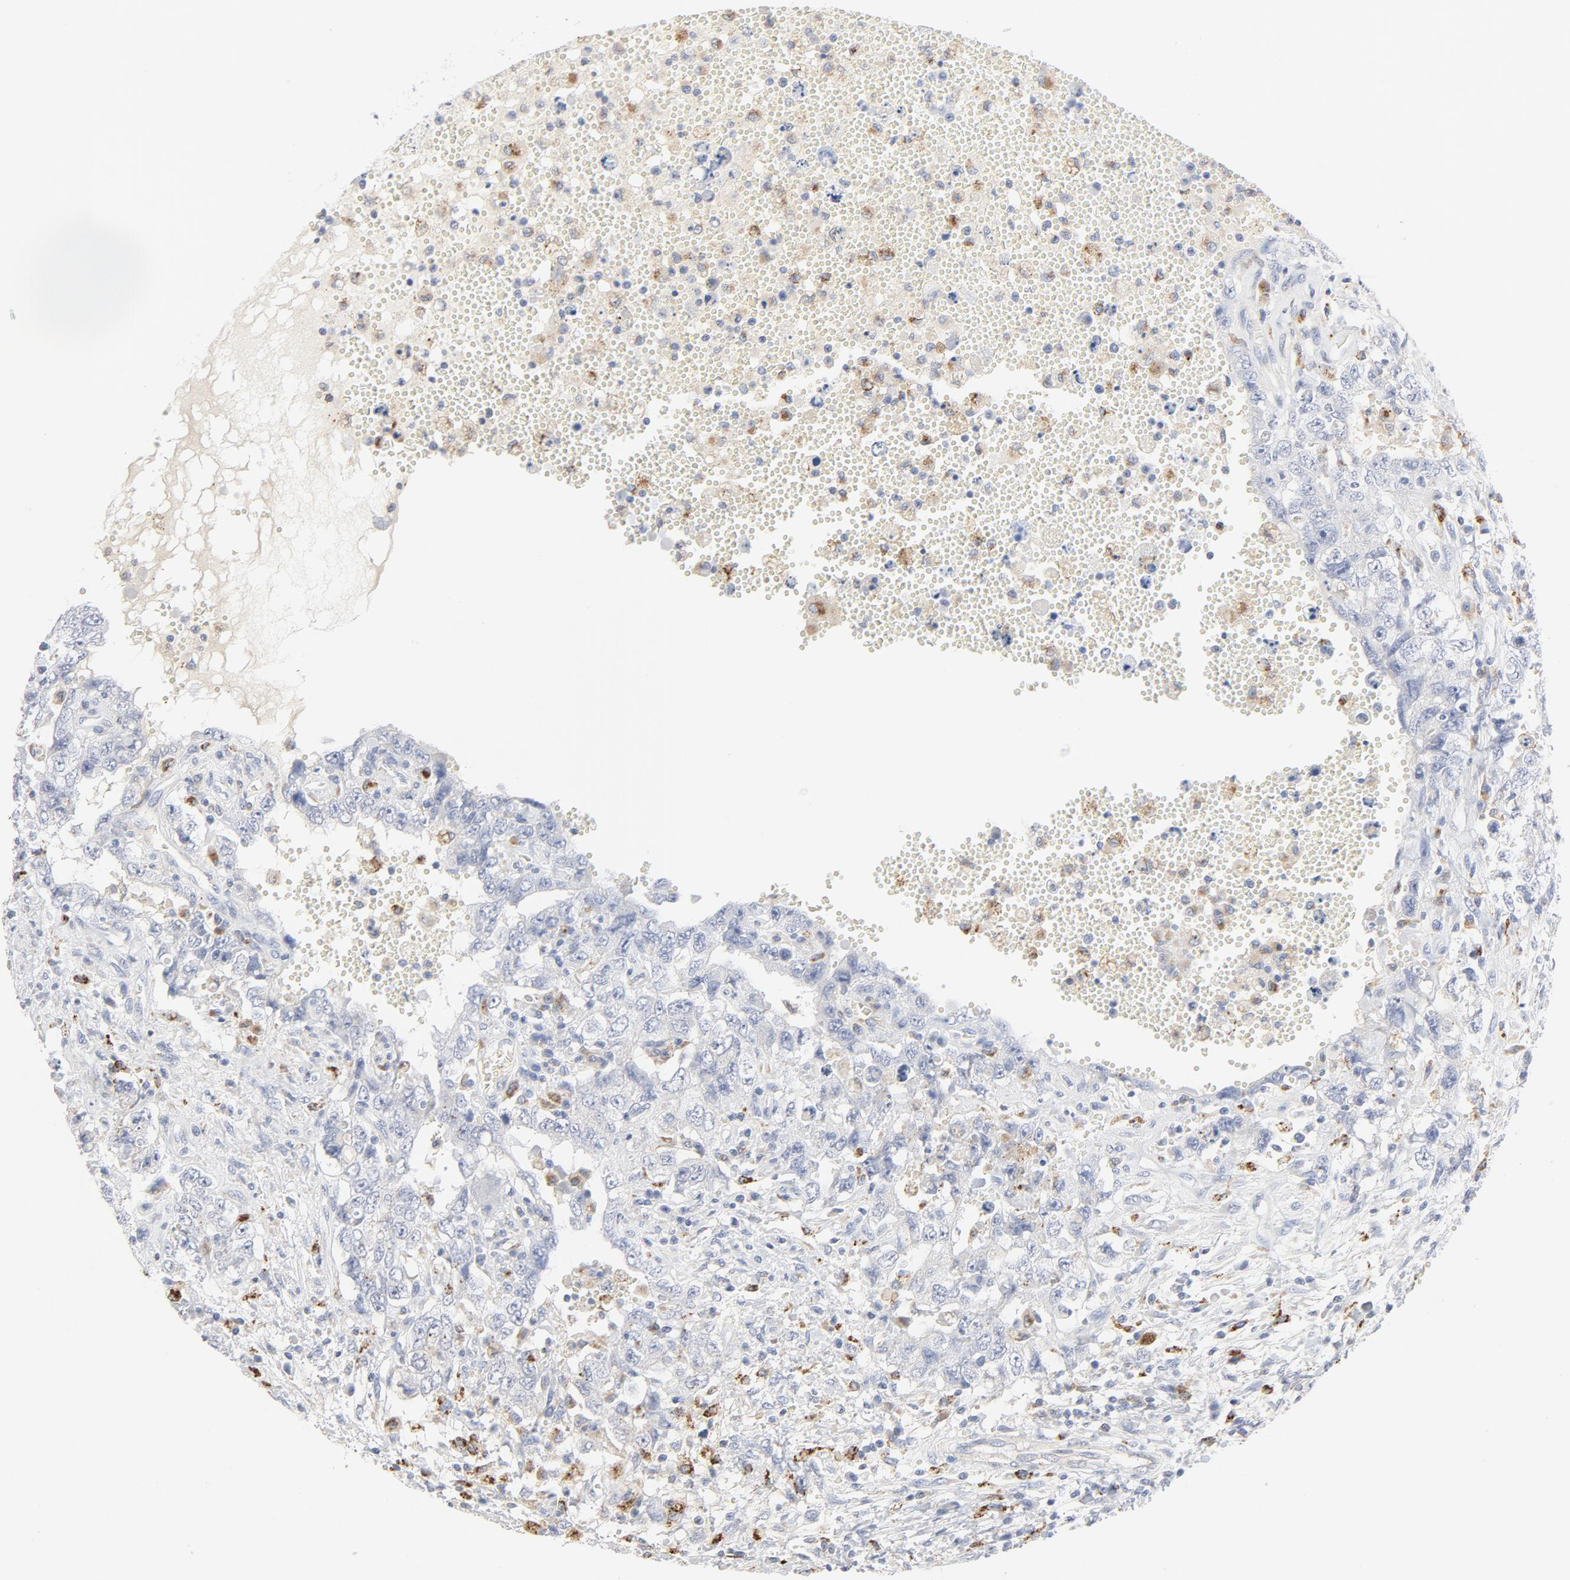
{"staining": {"intensity": "negative", "quantity": "none", "location": "none"}, "tissue": "testis cancer", "cell_type": "Tumor cells", "image_type": "cancer", "snomed": [{"axis": "morphology", "description": "Carcinoma, Embryonal, NOS"}, {"axis": "topography", "description": "Testis"}], "caption": "Immunohistochemistry (IHC) of testis cancer shows no expression in tumor cells.", "gene": "MAGEB17", "patient": {"sex": "male", "age": 26}}